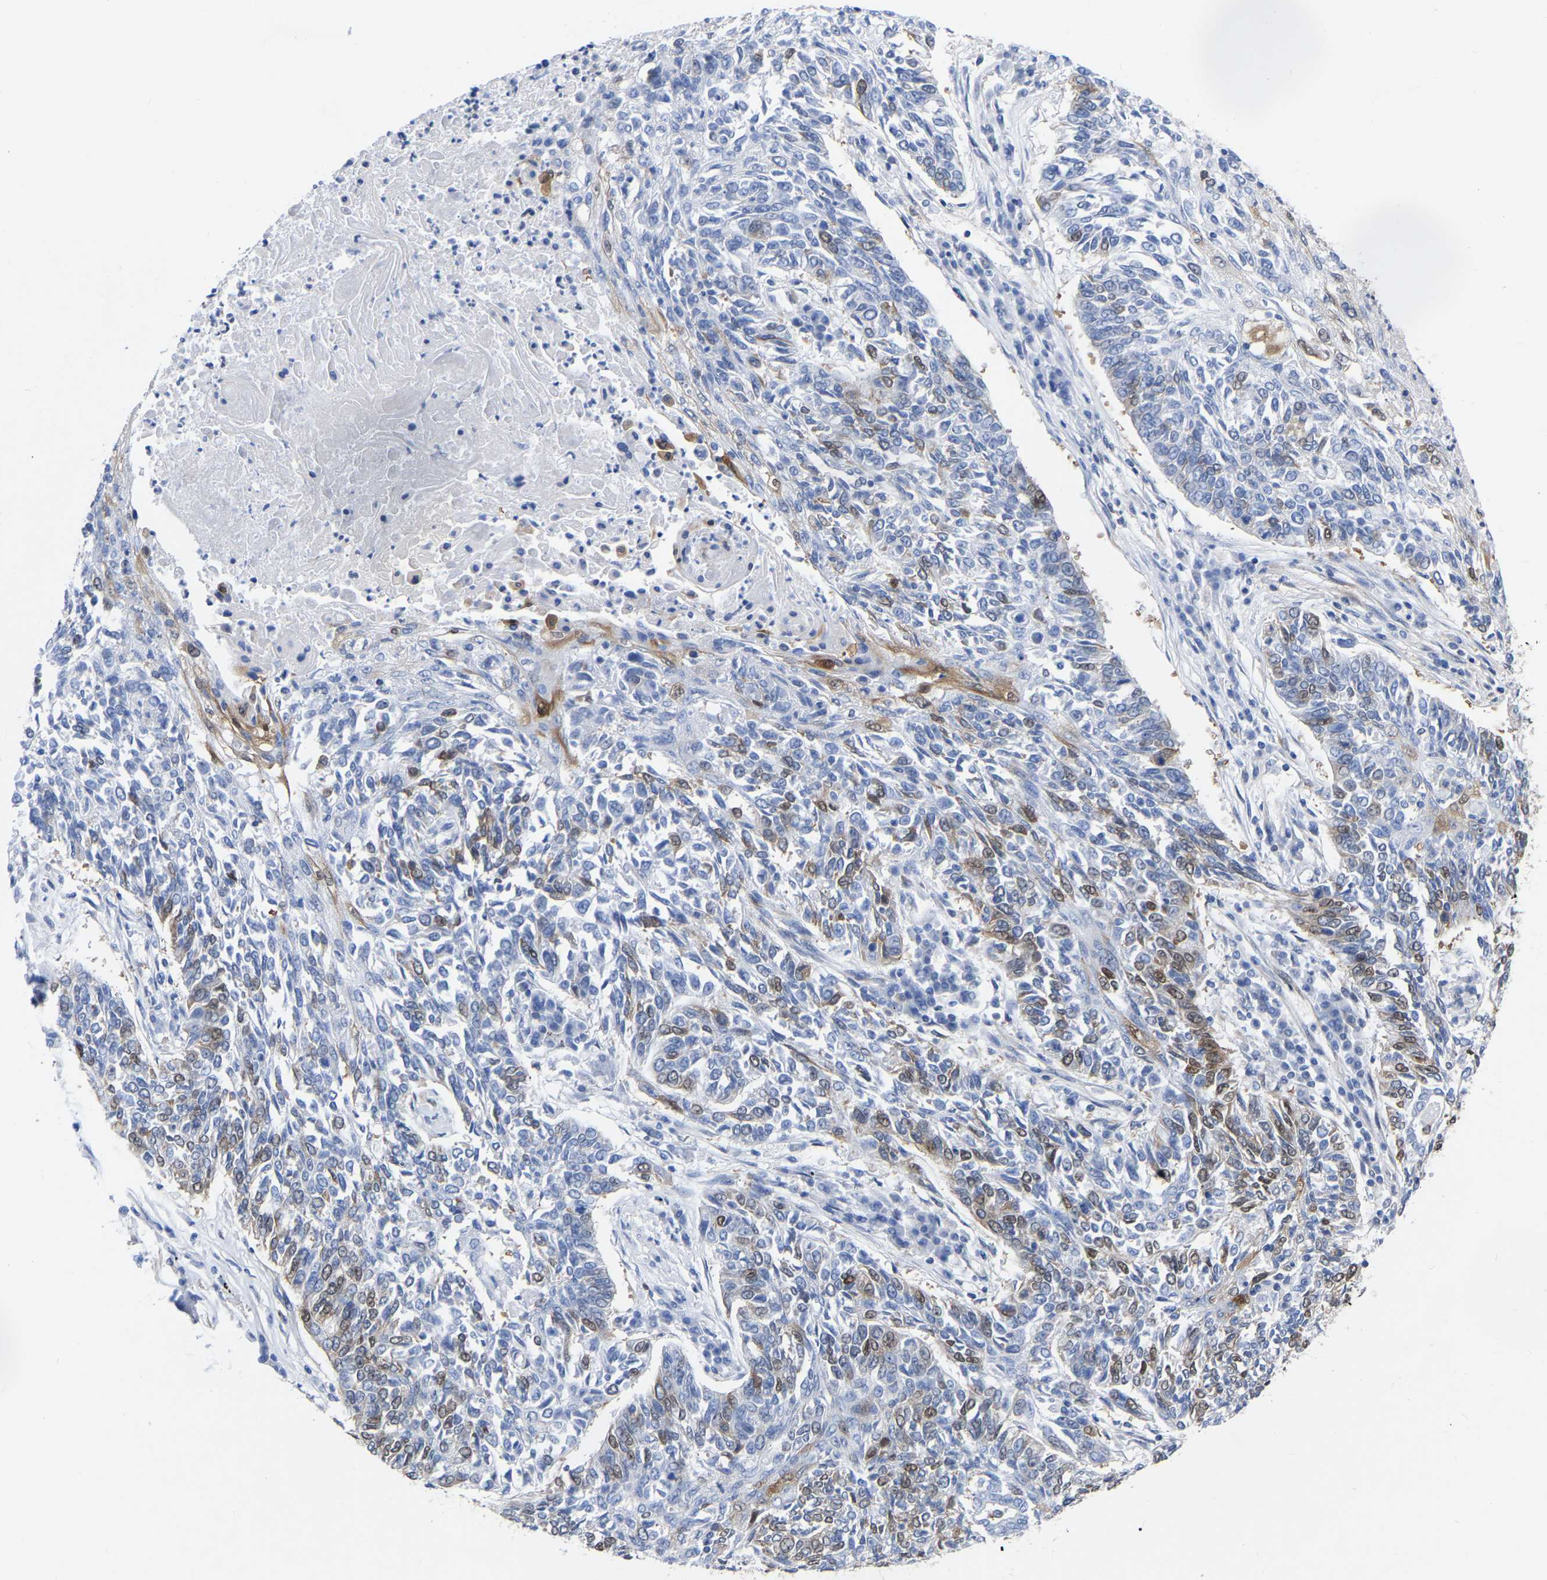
{"staining": {"intensity": "moderate", "quantity": "<25%", "location": "cytoplasmic/membranous,nuclear"}, "tissue": "lung cancer", "cell_type": "Tumor cells", "image_type": "cancer", "snomed": [{"axis": "morphology", "description": "Normal tissue, NOS"}, {"axis": "morphology", "description": "Squamous cell carcinoma, NOS"}, {"axis": "topography", "description": "Cartilage tissue"}, {"axis": "topography", "description": "Bronchus"}, {"axis": "topography", "description": "Lung"}], "caption": "Protein expression analysis of lung cancer (squamous cell carcinoma) demonstrates moderate cytoplasmic/membranous and nuclear staining in about <25% of tumor cells.", "gene": "UBE4B", "patient": {"sex": "female", "age": 49}}